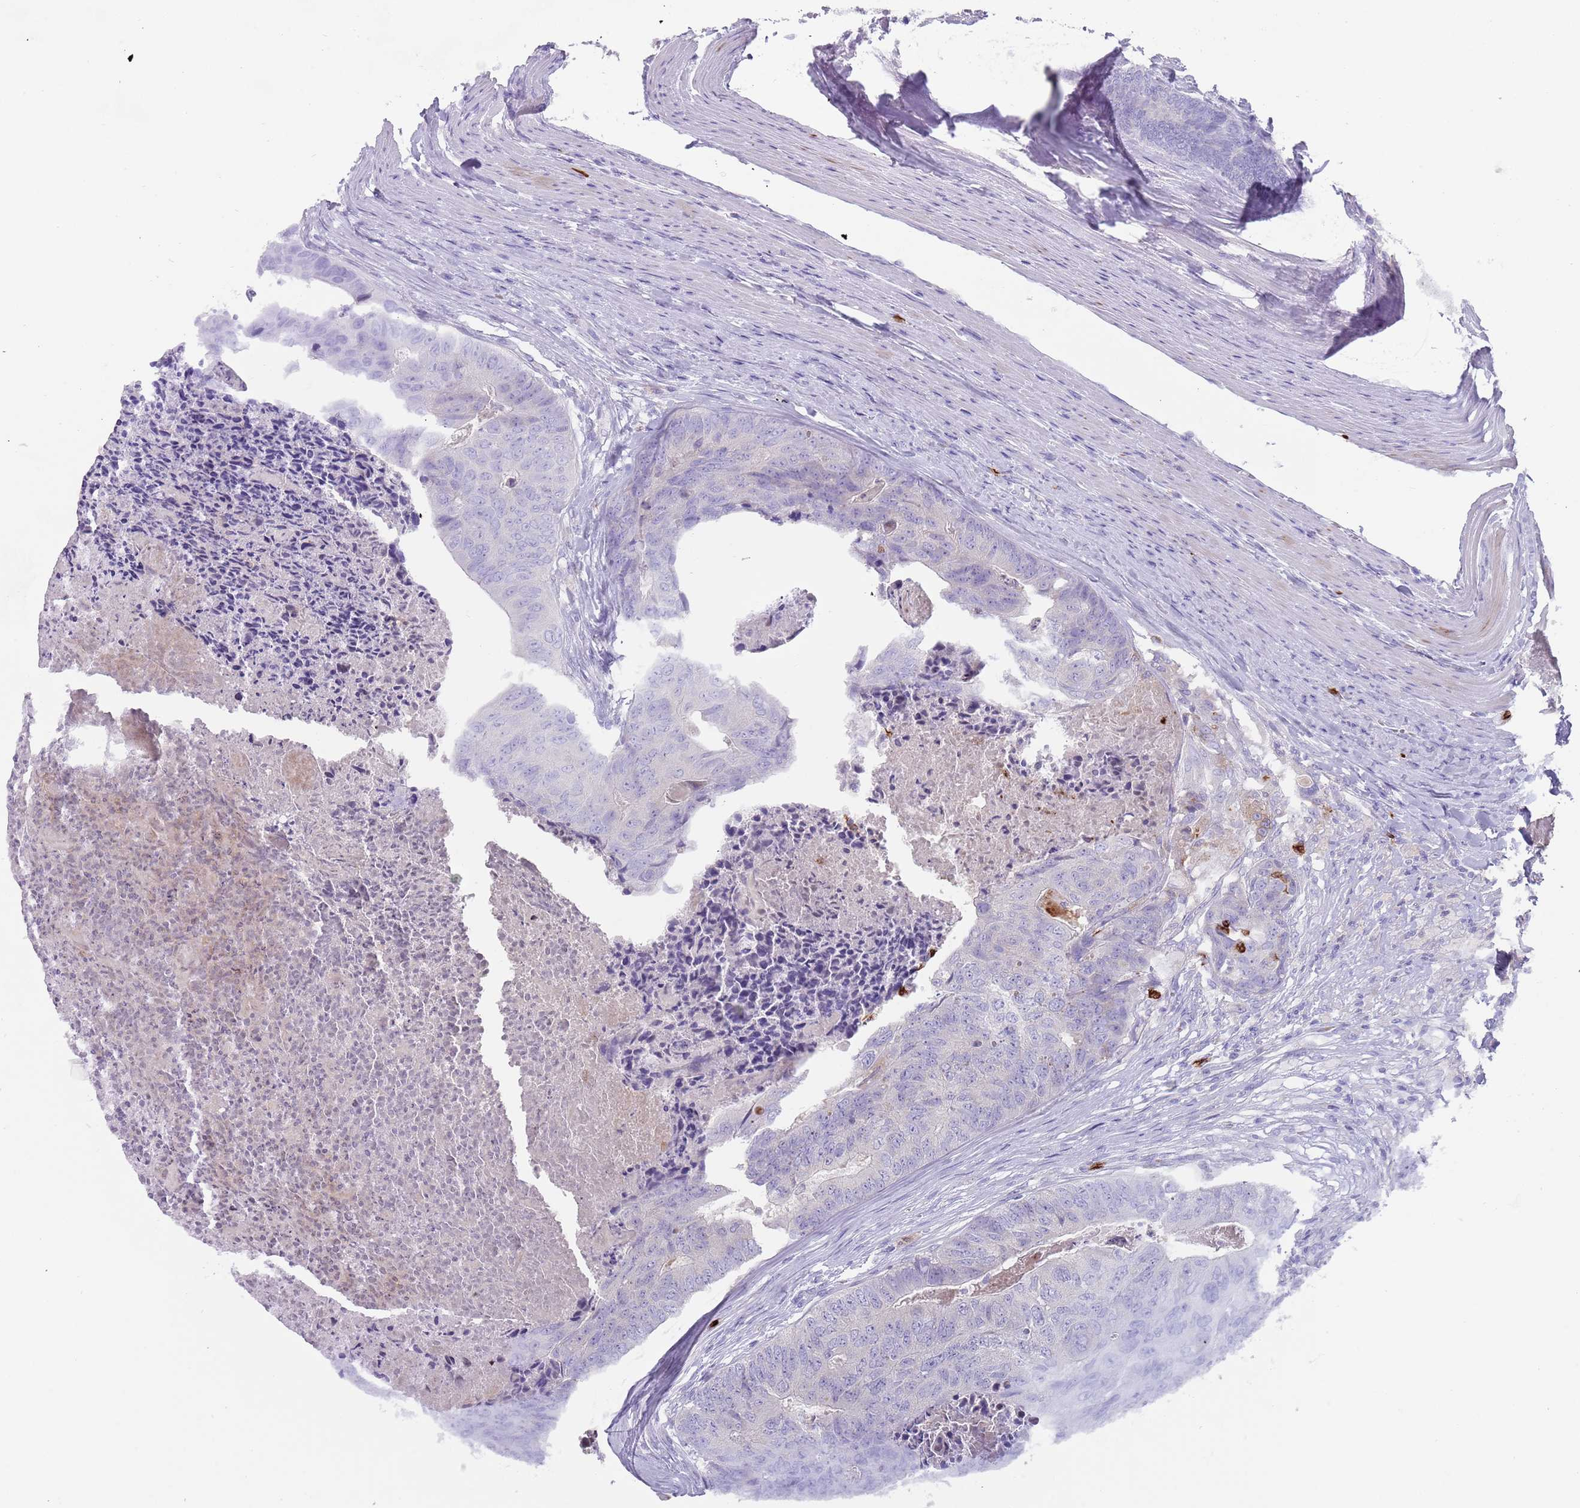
{"staining": {"intensity": "negative", "quantity": "none", "location": "none"}, "tissue": "colorectal cancer", "cell_type": "Tumor cells", "image_type": "cancer", "snomed": [{"axis": "morphology", "description": "Adenocarcinoma, NOS"}, {"axis": "topography", "description": "Colon"}], "caption": "There is no significant expression in tumor cells of colorectal cancer.", "gene": "TMEM251", "patient": {"sex": "female", "age": 67}}